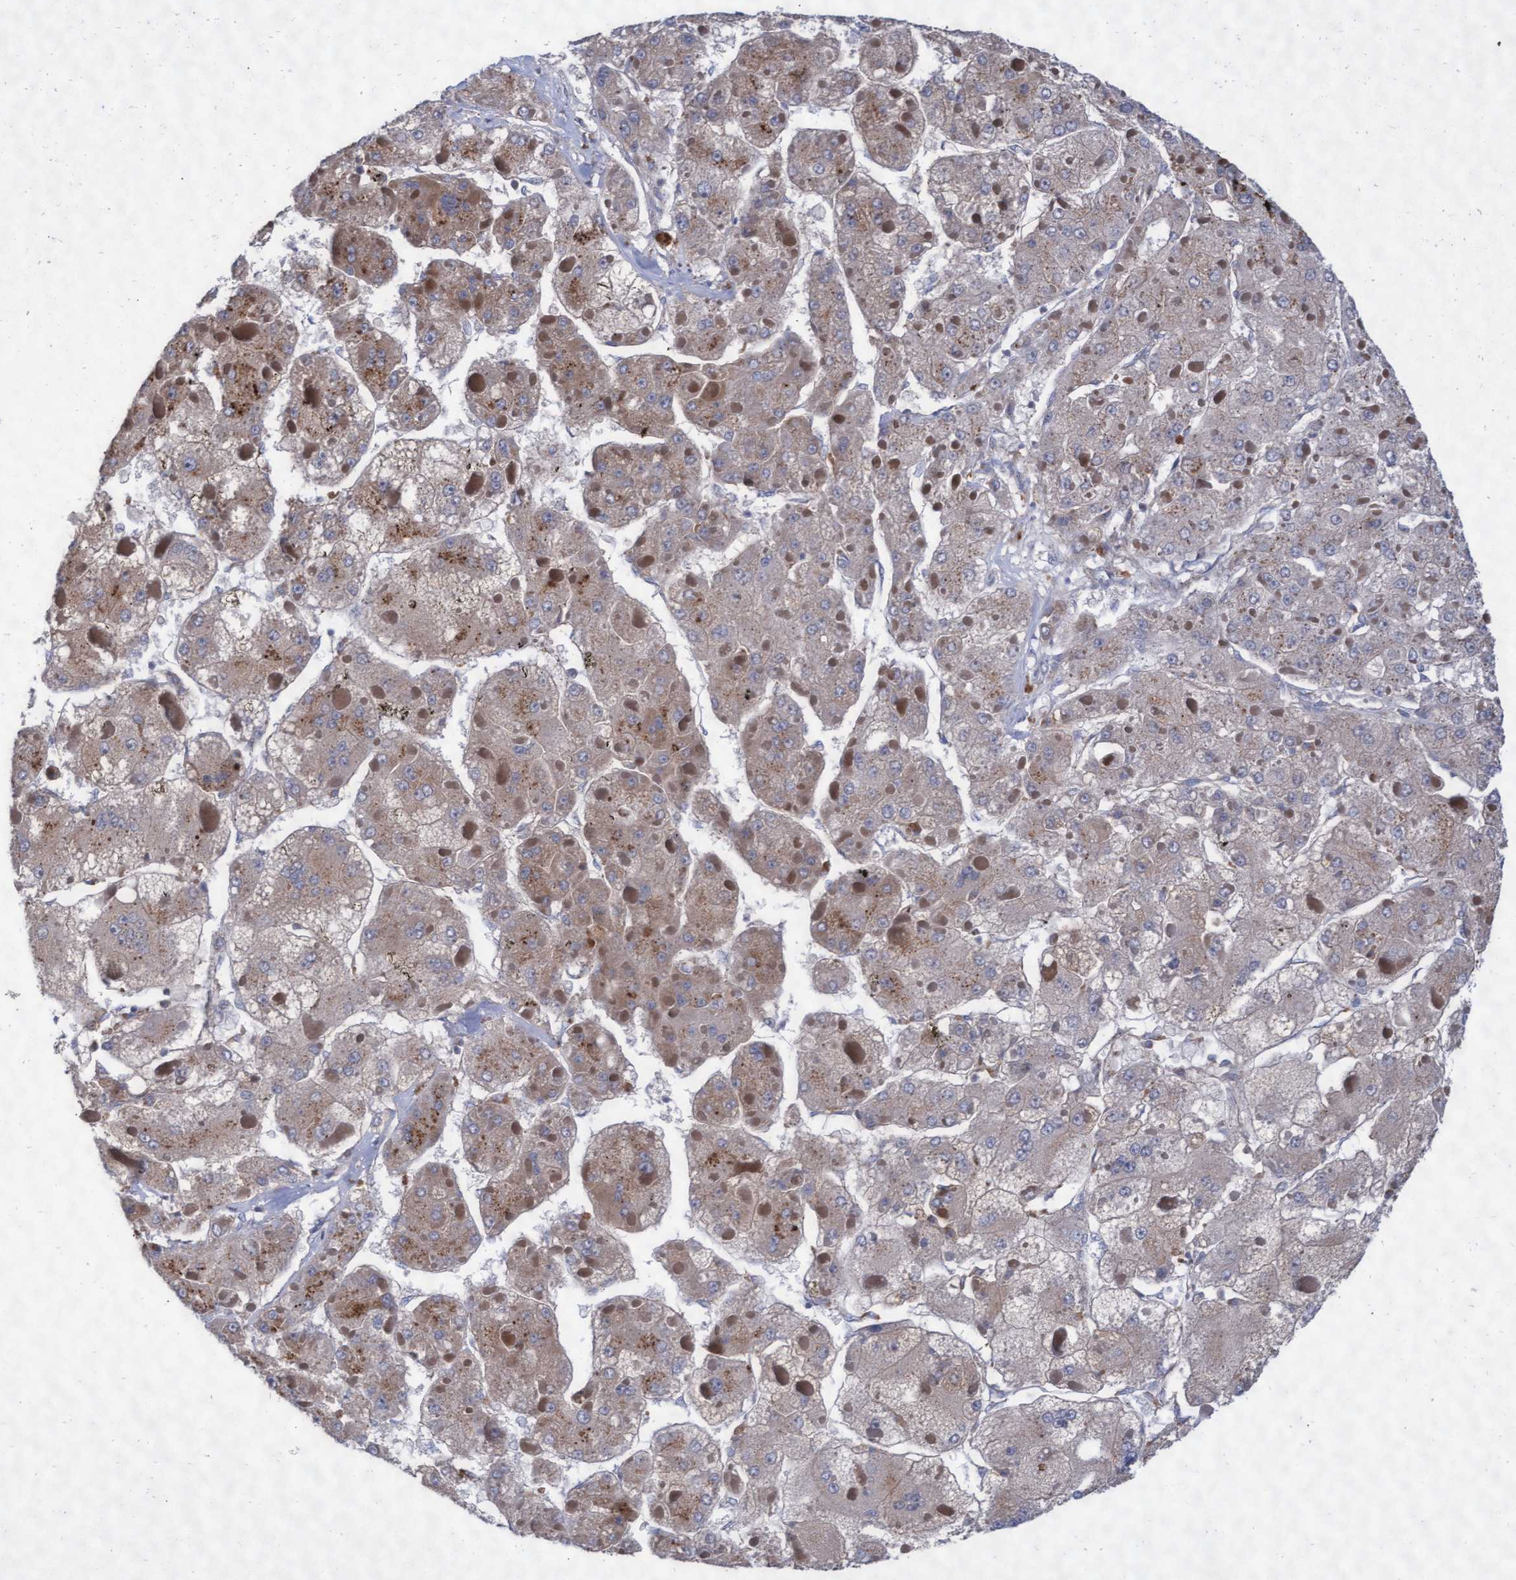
{"staining": {"intensity": "weak", "quantity": "25%-75%", "location": "cytoplasmic/membranous"}, "tissue": "liver cancer", "cell_type": "Tumor cells", "image_type": "cancer", "snomed": [{"axis": "morphology", "description": "Carcinoma, Hepatocellular, NOS"}, {"axis": "topography", "description": "Liver"}], "caption": "Tumor cells display low levels of weak cytoplasmic/membranous expression in approximately 25%-75% of cells in human liver hepatocellular carcinoma.", "gene": "ABCF2", "patient": {"sex": "female", "age": 73}}